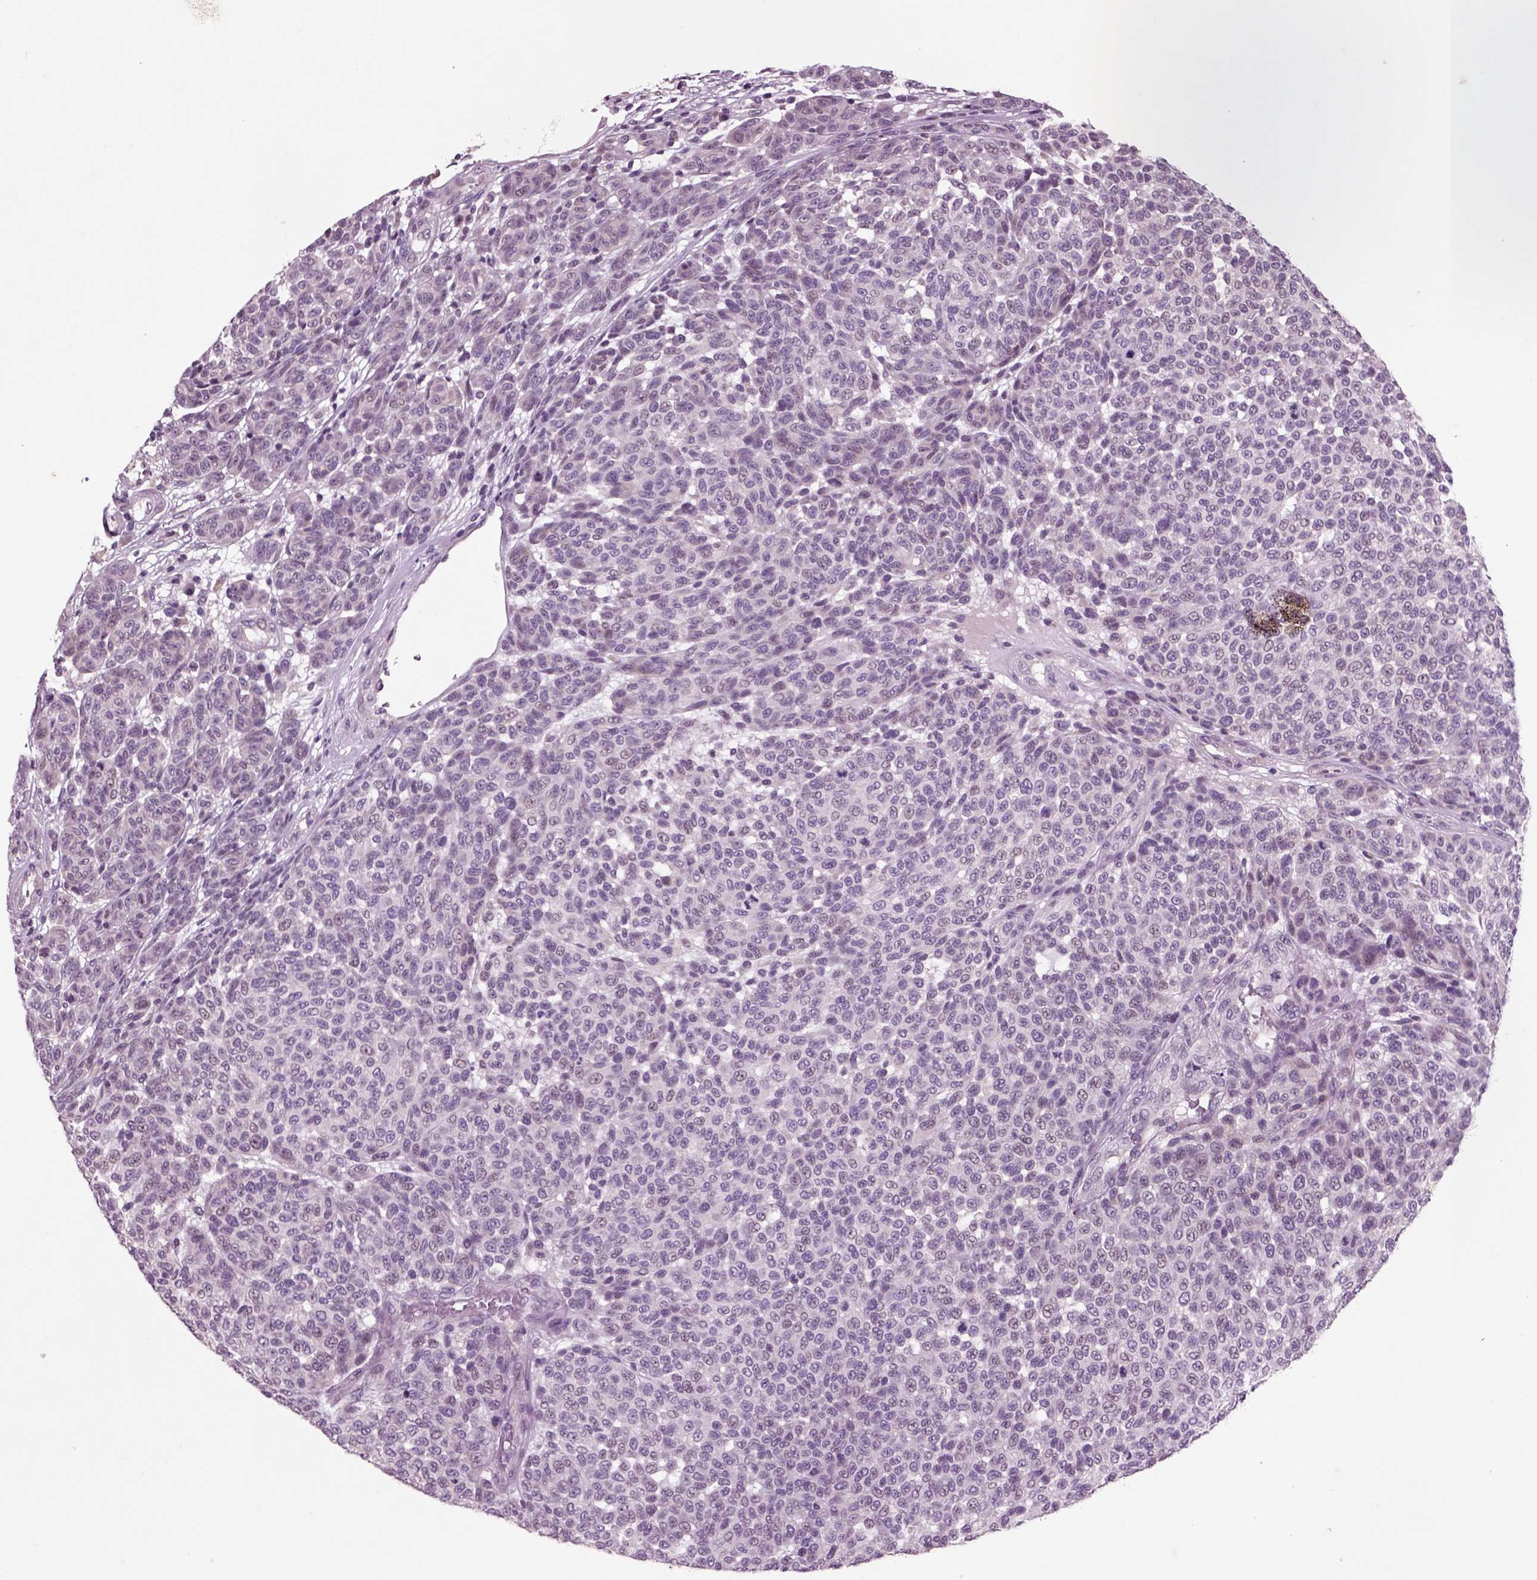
{"staining": {"intensity": "negative", "quantity": "none", "location": "none"}, "tissue": "melanoma", "cell_type": "Tumor cells", "image_type": "cancer", "snomed": [{"axis": "morphology", "description": "Malignant melanoma, NOS"}, {"axis": "topography", "description": "Skin"}], "caption": "IHC image of neoplastic tissue: human melanoma stained with DAB (3,3'-diaminobenzidine) exhibits no significant protein positivity in tumor cells.", "gene": "CHGB", "patient": {"sex": "male", "age": 59}}